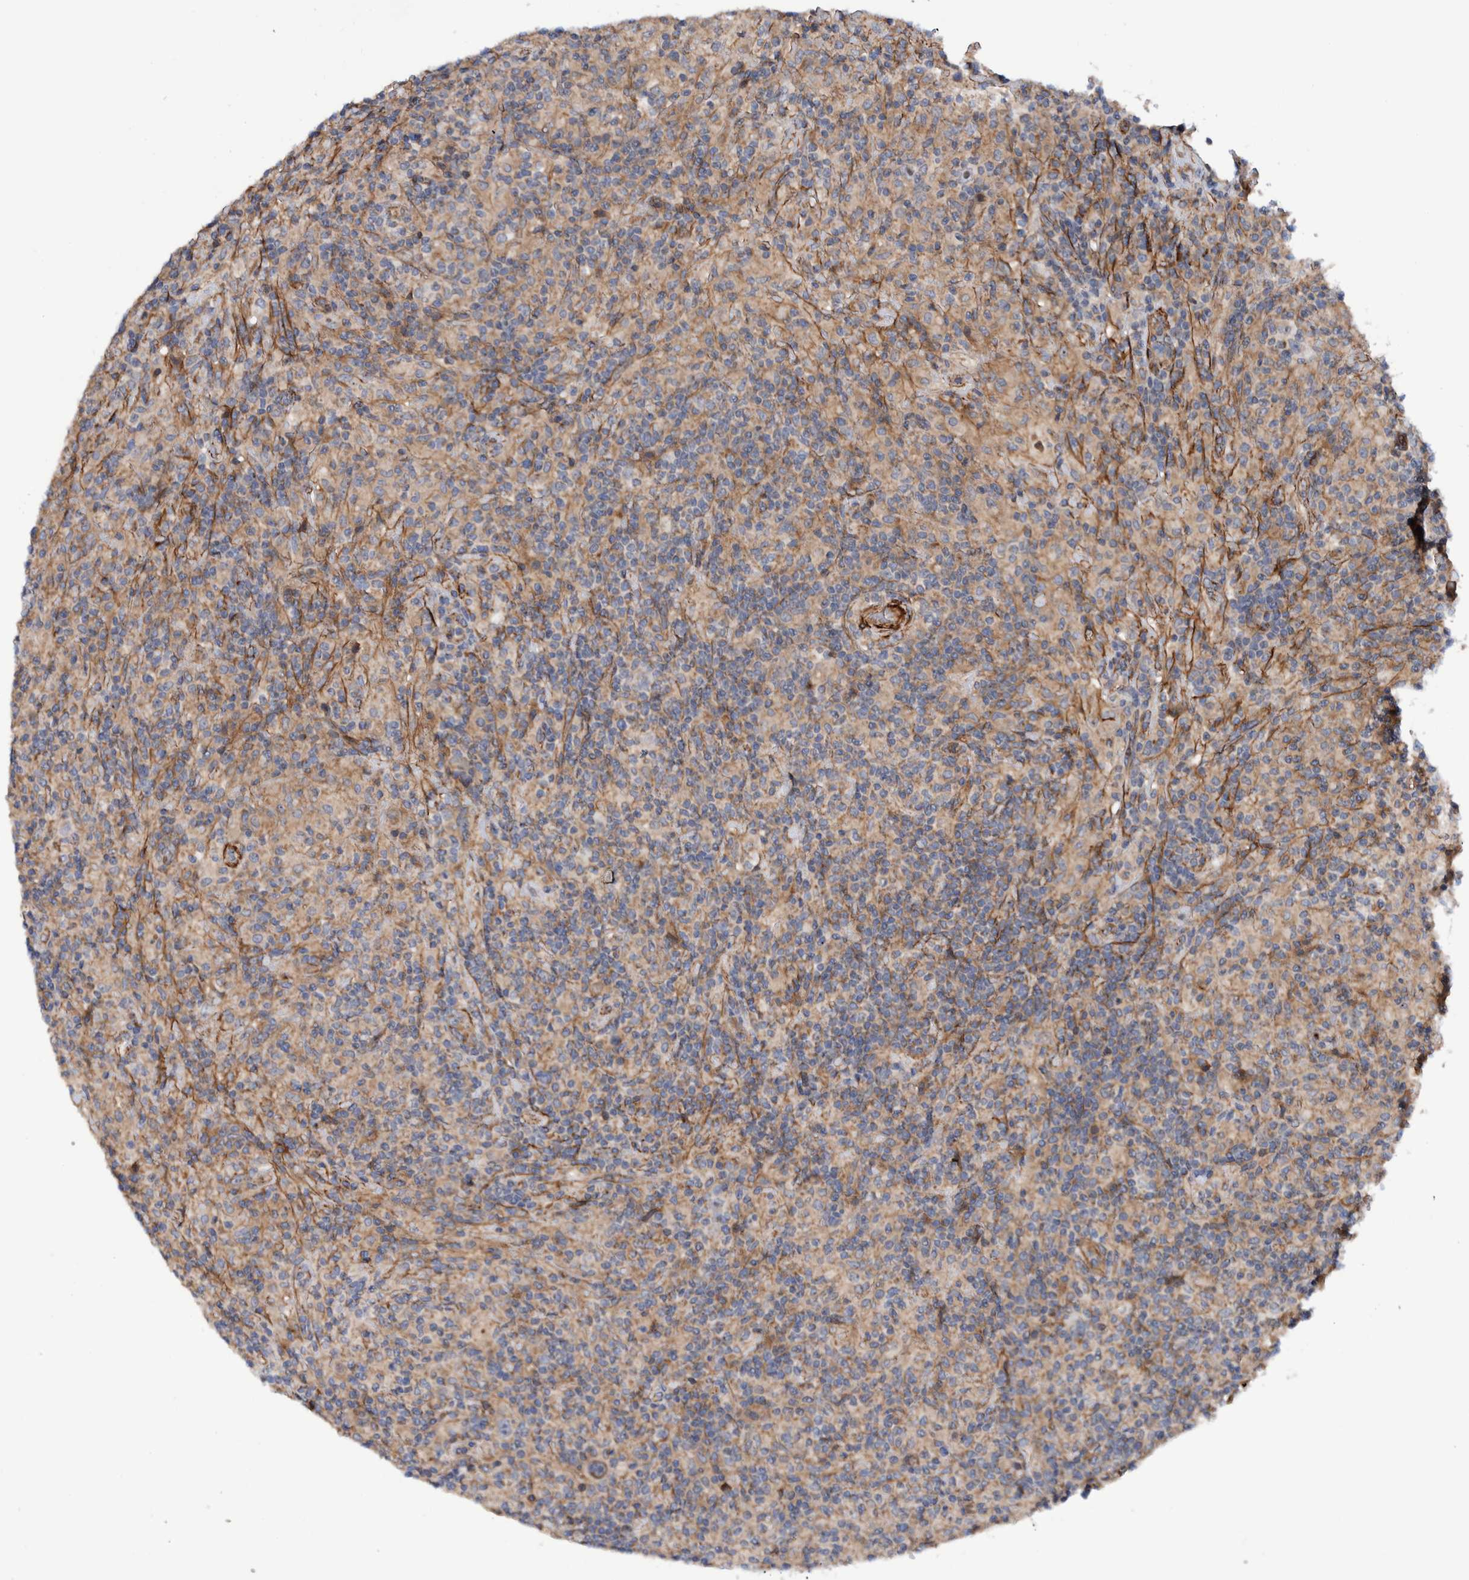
{"staining": {"intensity": "weak", "quantity": "<25%", "location": "cytoplasmic/membranous"}, "tissue": "lymphoma", "cell_type": "Tumor cells", "image_type": "cancer", "snomed": [{"axis": "morphology", "description": "Hodgkin's disease, NOS"}, {"axis": "topography", "description": "Lymph node"}], "caption": "High power microscopy image of an IHC micrograph of Hodgkin's disease, revealing no significant positivity in tumor cells. The staining is performed using DAB (3,3'-diaminobenzidine) brown chromogen with nuclei counter-stained in using hematoxylin.", "gene": "SLC25A10", "patient": {"sex": "male", "age": 70}}